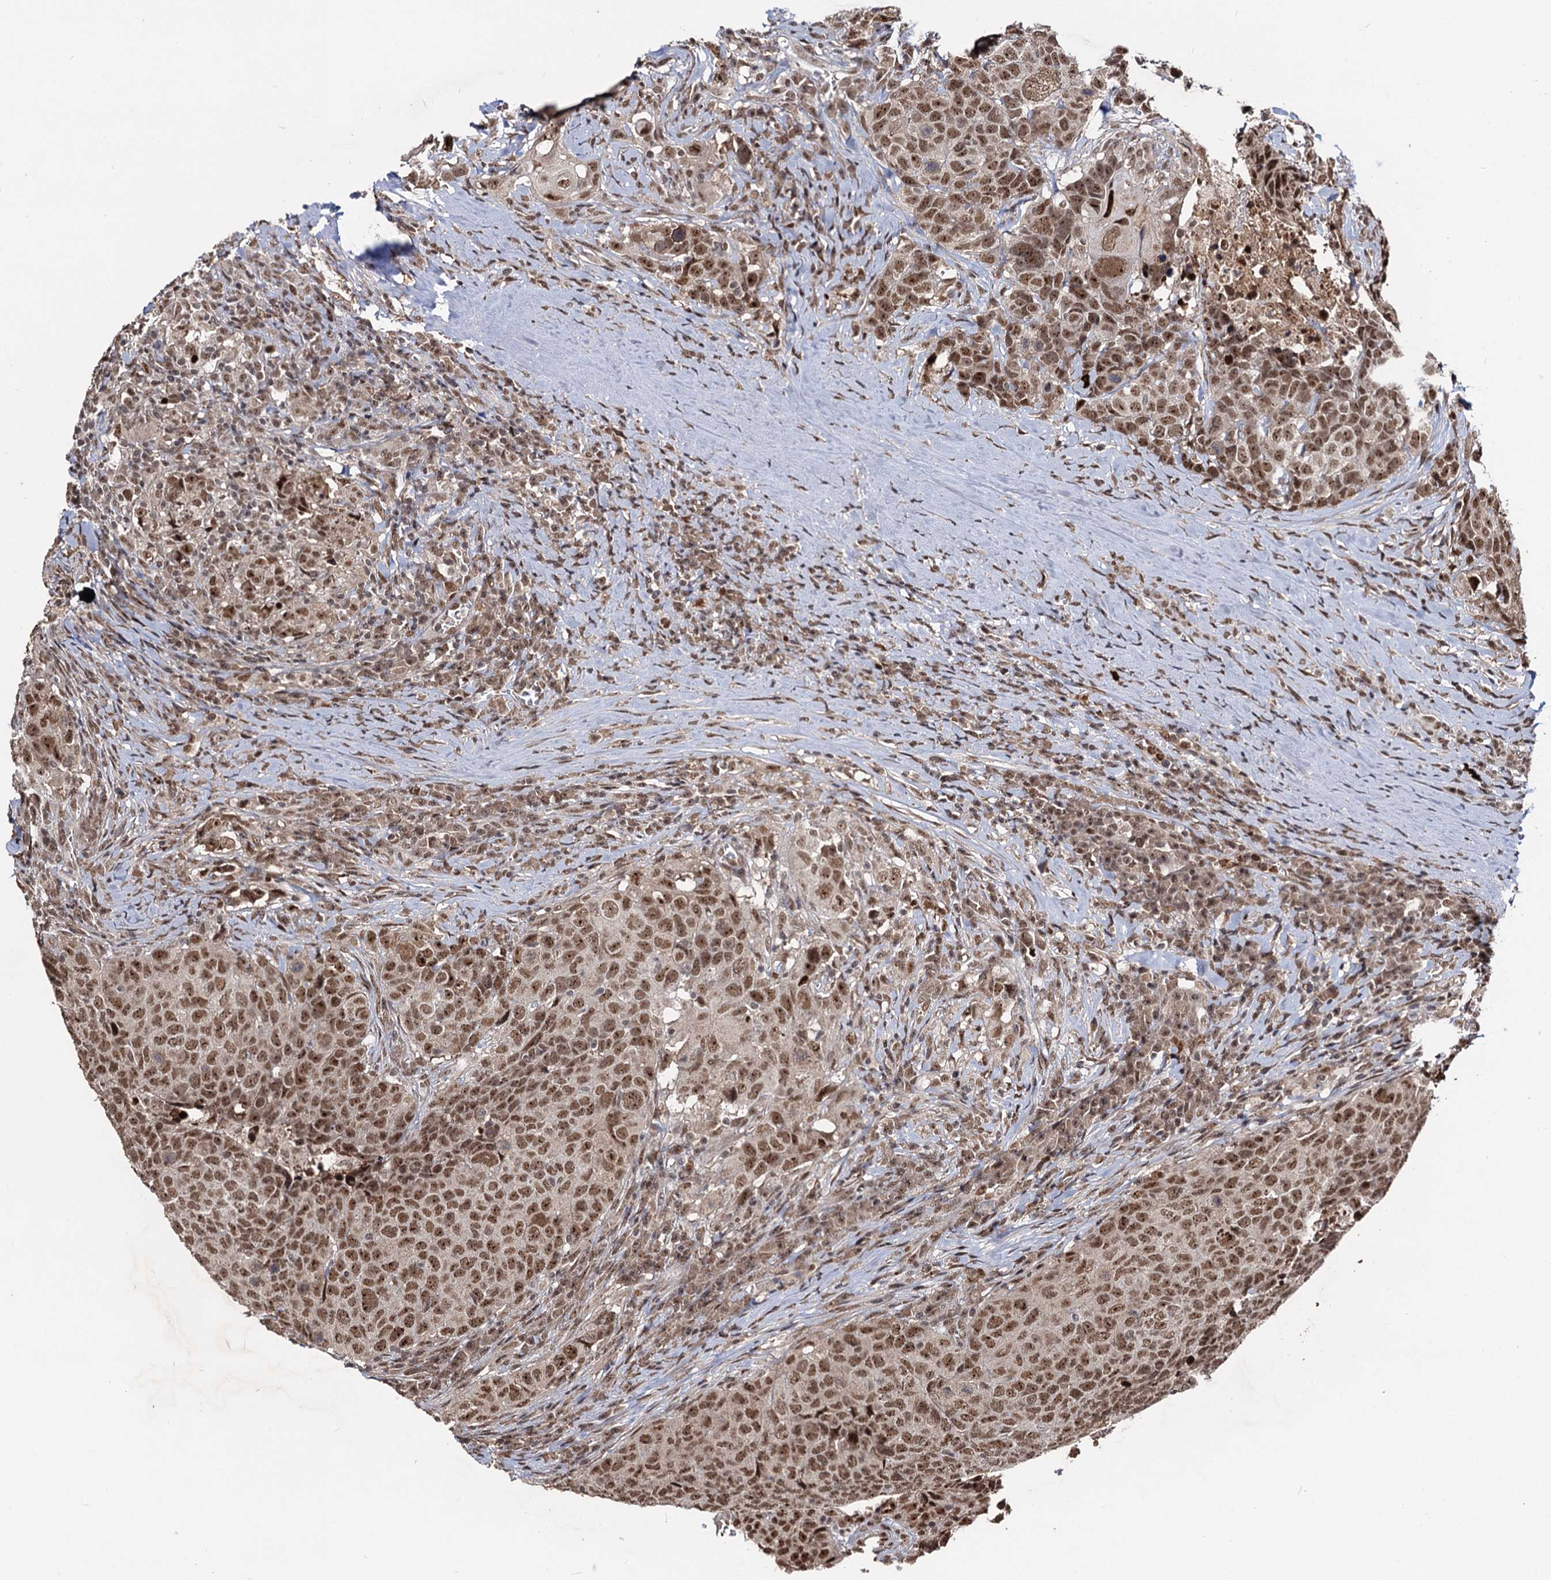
{"staining": {"intensity": "moderate", "quantity": ">75%", "location": "nuclear"}, "tissue": "head and neck cancer", "cell_type": "Tumor cells", "image_type": "cancer", "snomed": [{"axis": "morphology", "description": "Squamous cell carcinoma, NOS"}, {"axis": "topography", "description": "Head-Neck"}], "caption": "IHC micrograph of head and neck cancer (squamous cell carcinoma) stained for a protein (brown), which shows medium levels of moderate nuclear positivity in about >75% of tumor cells.", "gene": "SFSWAP", "patient": {"sex": "male", "age": 66}}